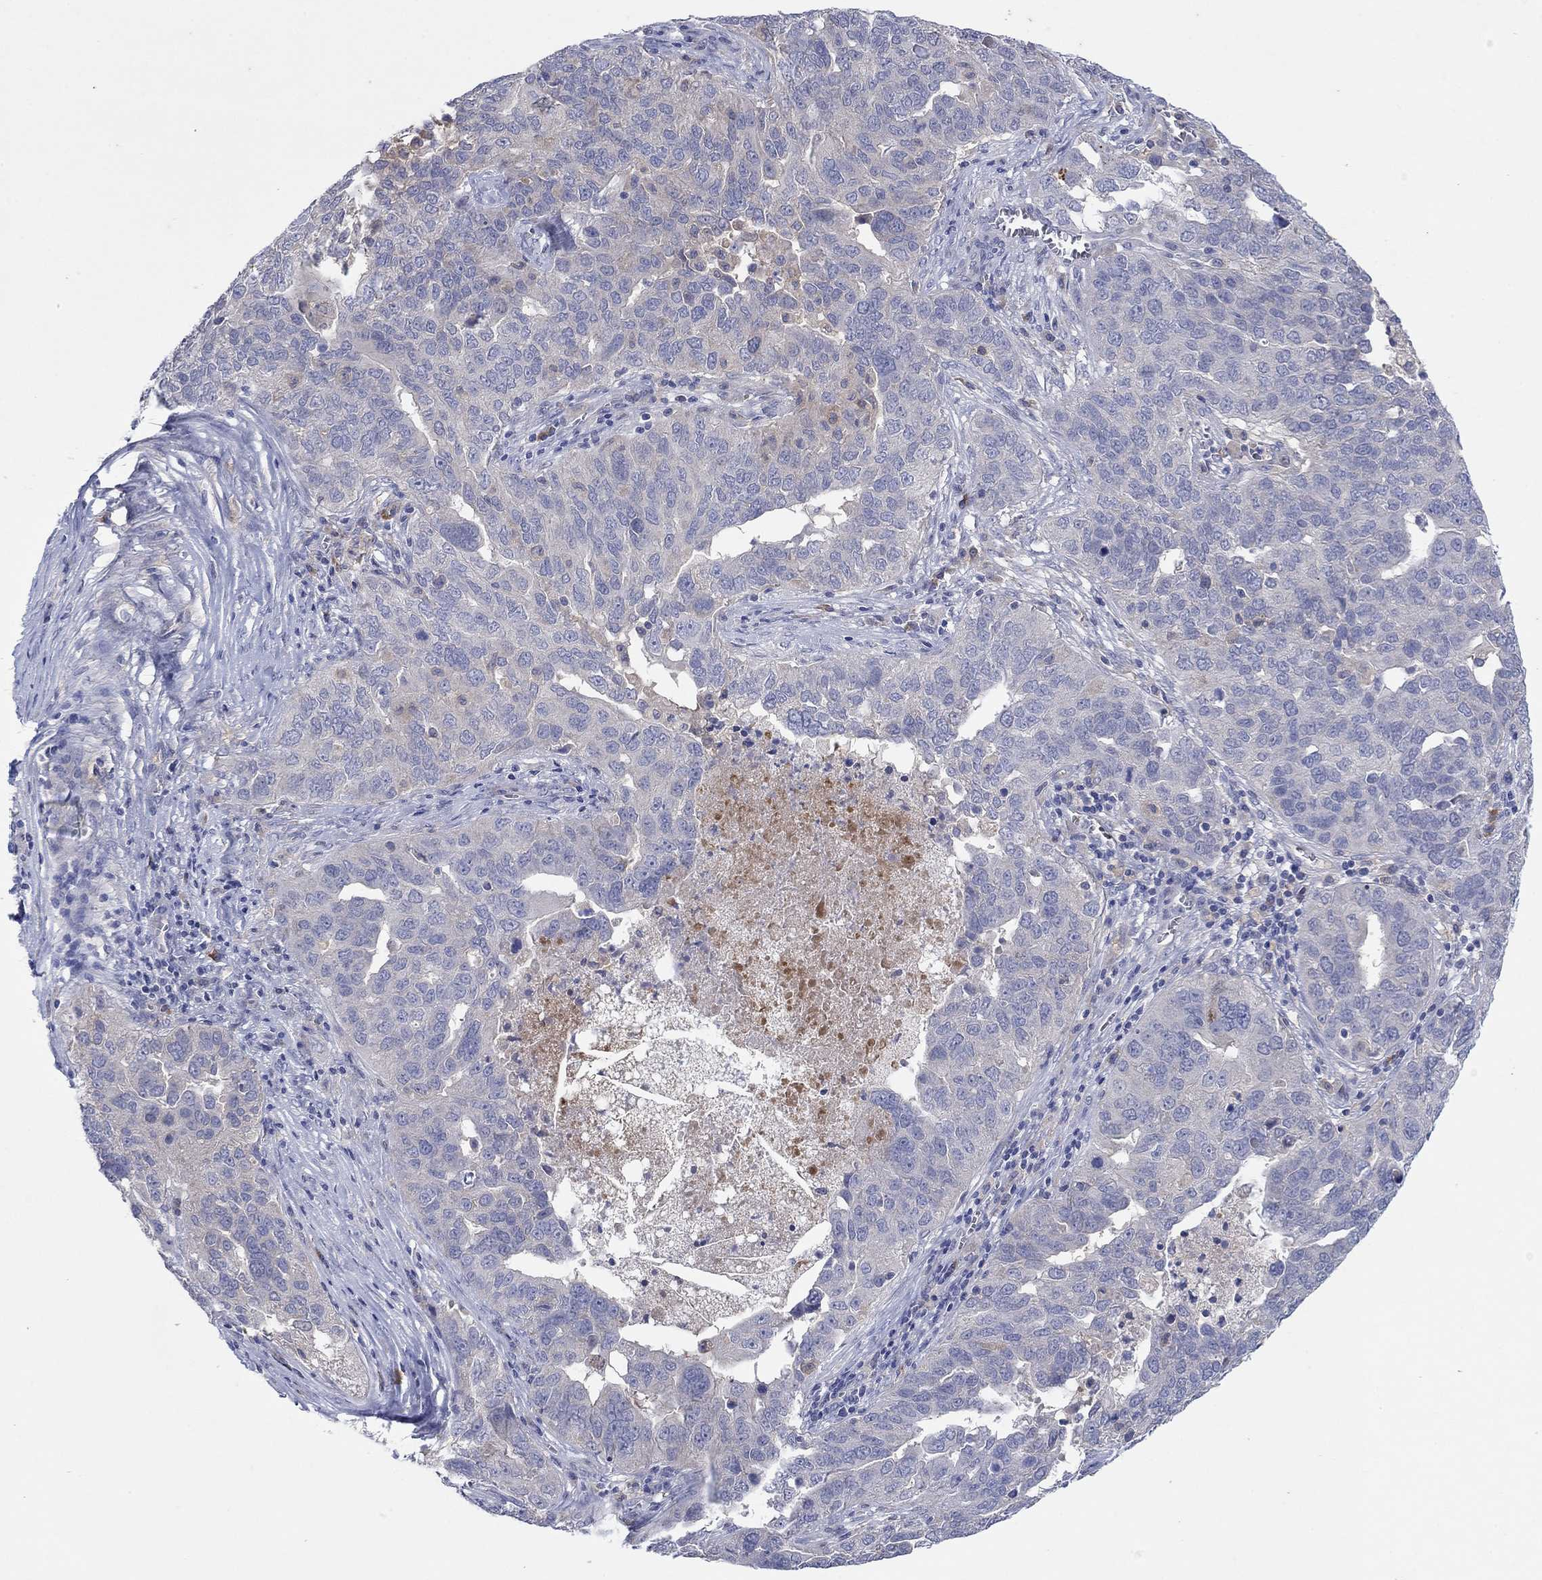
{"staining": {"intensity": "negative", "quantity": "none", "location": "none"}, "tissue": "ovarian cancer", "cell_type": "Tumor cells", "image_type": "cancer", "snomed": [{"axis": "morphology", "description": "Carcinoma, endometroid"}, {"axis": "topography", "description": "Soft tissue"}, {"axis": "topography", "description": "Ovary"}], "caption": "DAB (3,3'-diaminobenzidine) immunohistochemical staining of ovarian cancer exhibits no significant staining in tumor cells. The staining is performed using DAB (3,3'-diaminobenzidine) brown chromogen with nuclei counter-stained in using hematoxylin.", "gene": "PLCL2", "patient": {"sex": "female", "age": 52}}